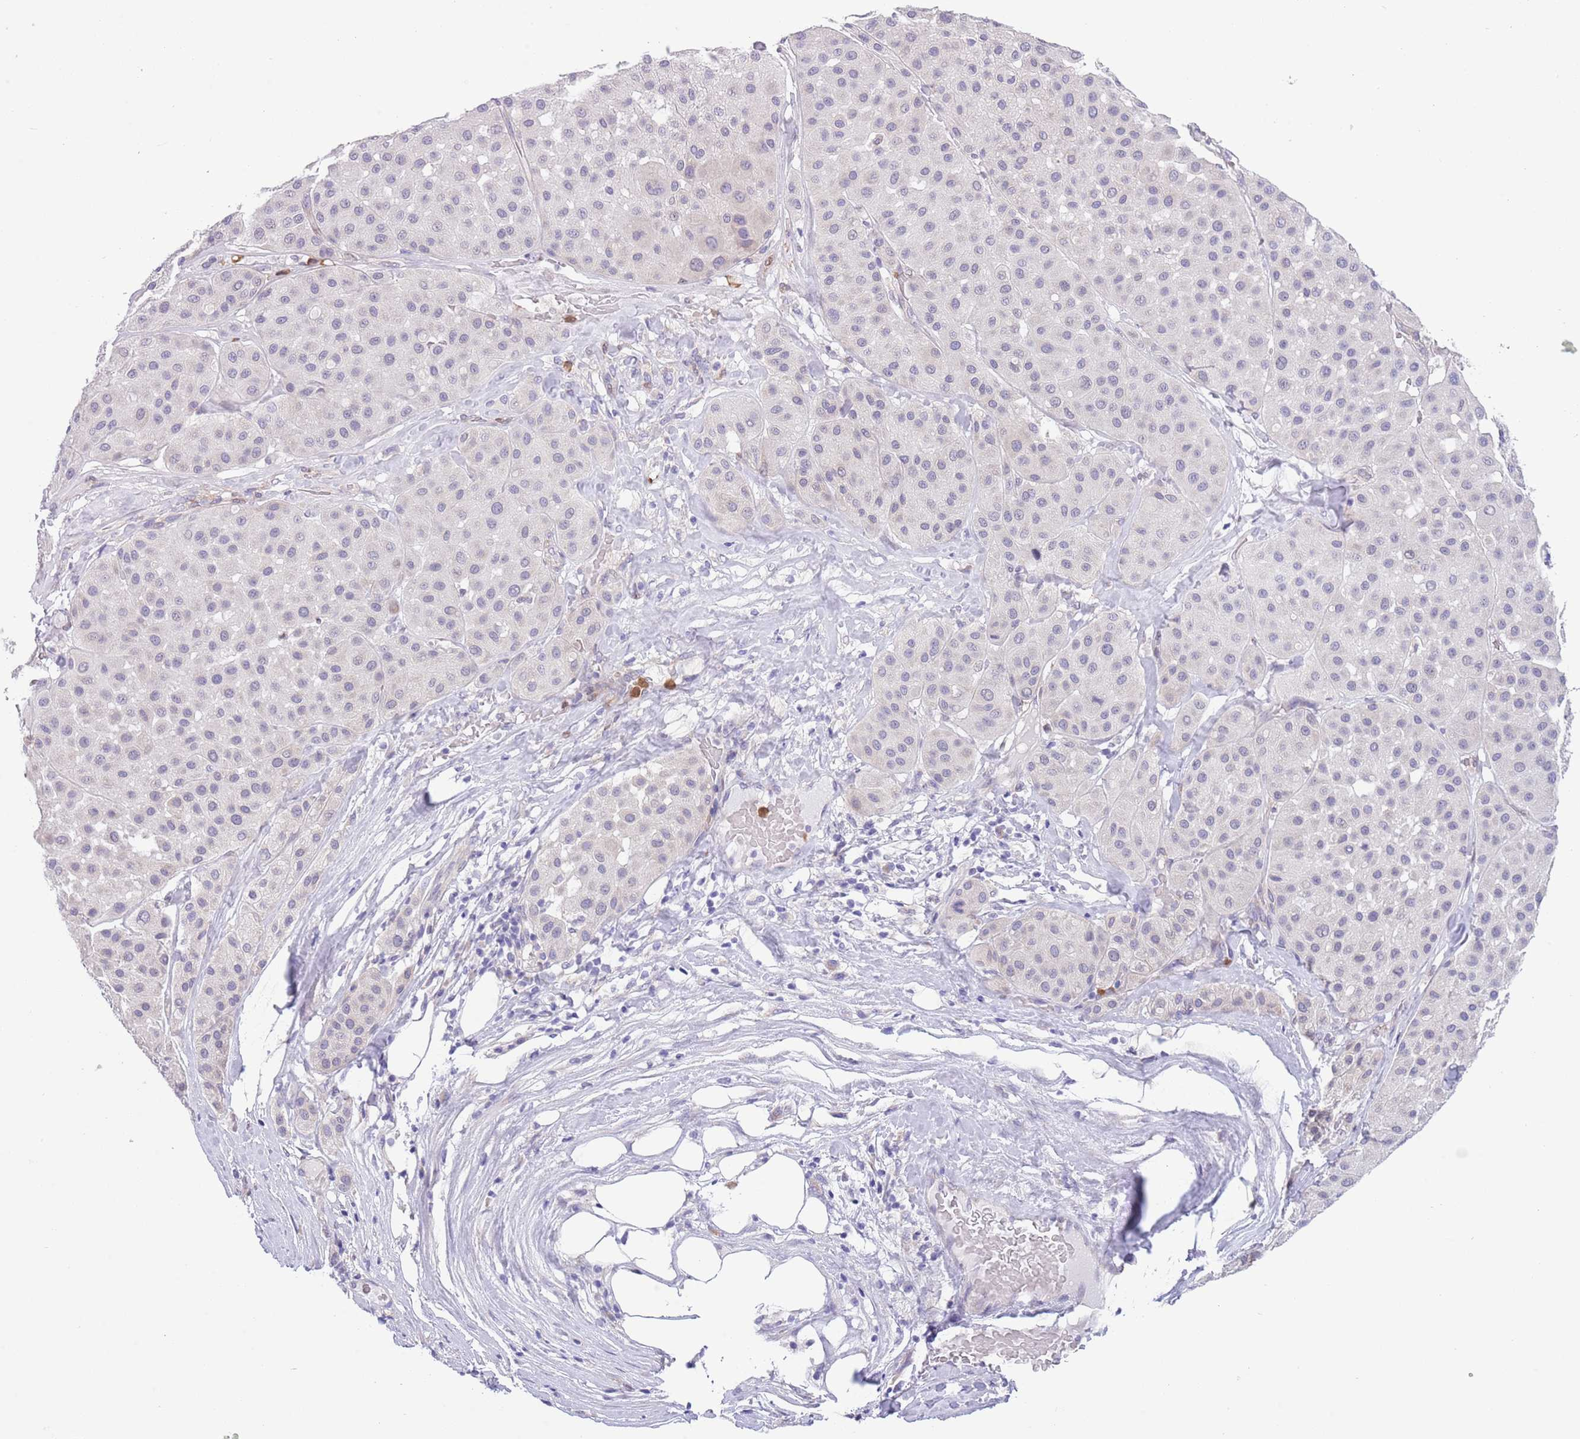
{"staining": {"intensity": "negative", "quantity": "none", "location": "none"}, "tissue": "melanoma", "cell_type": "Tumor cells", "image_type": "cancer", "snomed": [{"axis": "morphology", "description": "Malignant melanoma, Metastatic site"}, {"axis": "topography", "description": "Smooth muscle"}], "caption": "Tumor cells show no significant protein positivity in malignant melanoma (metastatic site). (Immunohistochemistry (ihc), brightfield microscopy, high magnification).", "gene": "ZFP2", "patient": {"sex": "male", "age": 41}}